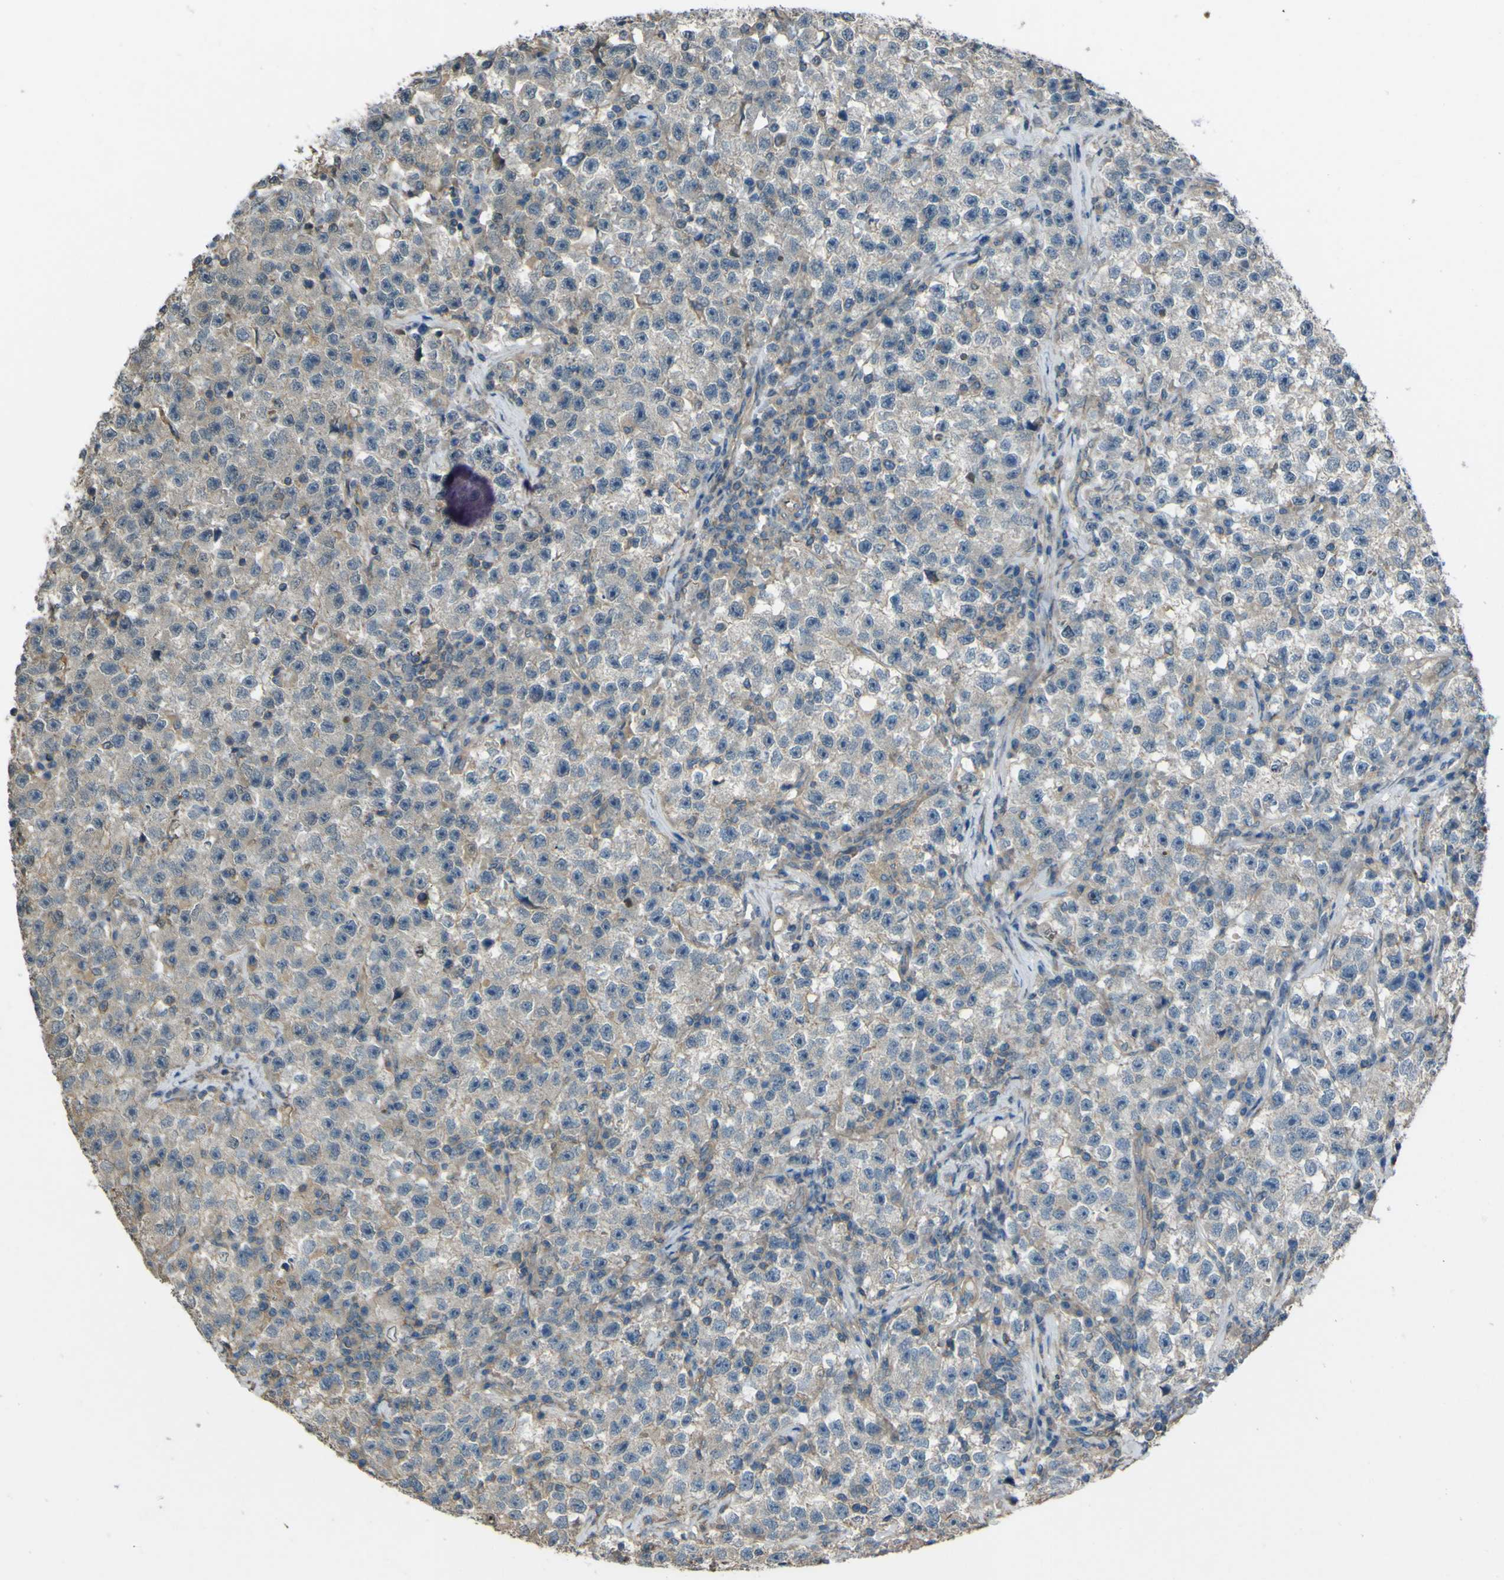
{"staining": {"intensity": "weak", "quantity": "<25%", "location": "cytoplasmic/membranous"}, "tissue": "testis cancer", "cell_type": "Tumor cells", "image_type": "cancer", "snomed": [{"axis": "morphology", "description": "Seminoma, NOS"}, {"axis": "topography", "description": "Testis"}], "caption": "Tumor cells are negative for protein expression in human seminoma (testis).", "gene": "NAALADL2", "patient": {"sex": "male", "age": 22}}